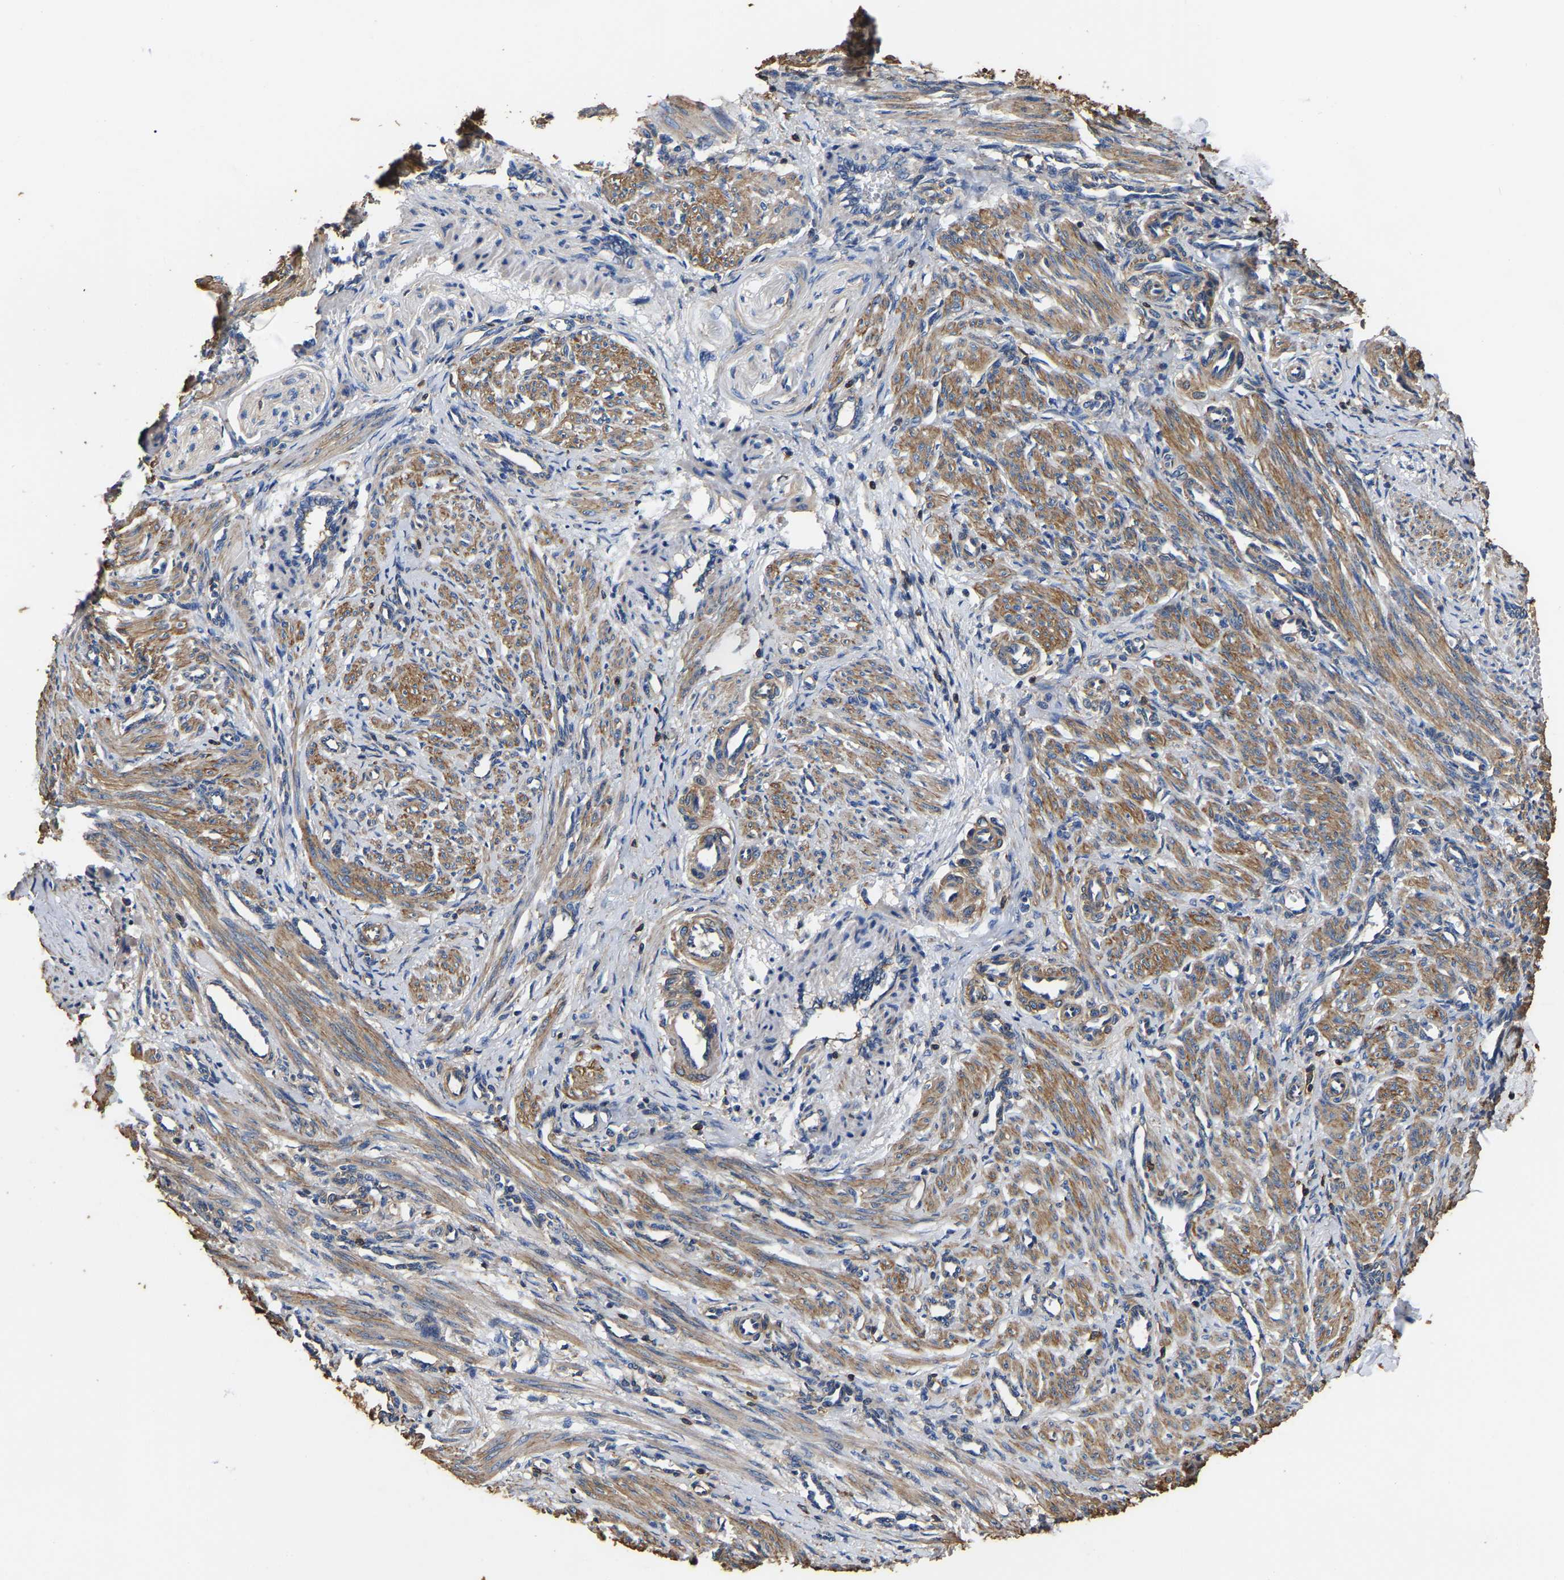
{"staining": {"intensity": "moderate", "quantity": ">75%", "location": "cytoplasmic/membranous"}, "tissue": "smooth muscle", "cell_type": "Smooth muscle cells", "image_type": "normal", "snomed": [{"axis": "morphology", "description": "Normal tissue, NOS"}, {"axis": "topography", "description": "Endometrium"}], "caption": "Immunohistochemistry staining of unremarkable smooth muscle, which shows medium levels of moderate cytoplasmic/membranous staining in approximately >75% of smooth muscle cells indicating moderate cytoplasmic/membranous protein positivity. The staining was performed using DAB (brown) for protein detection and nuclei were counterstained in hematoxylin (blue).", "gene": "ARMT1", "patient": {"sex": "female", "age": 33}}